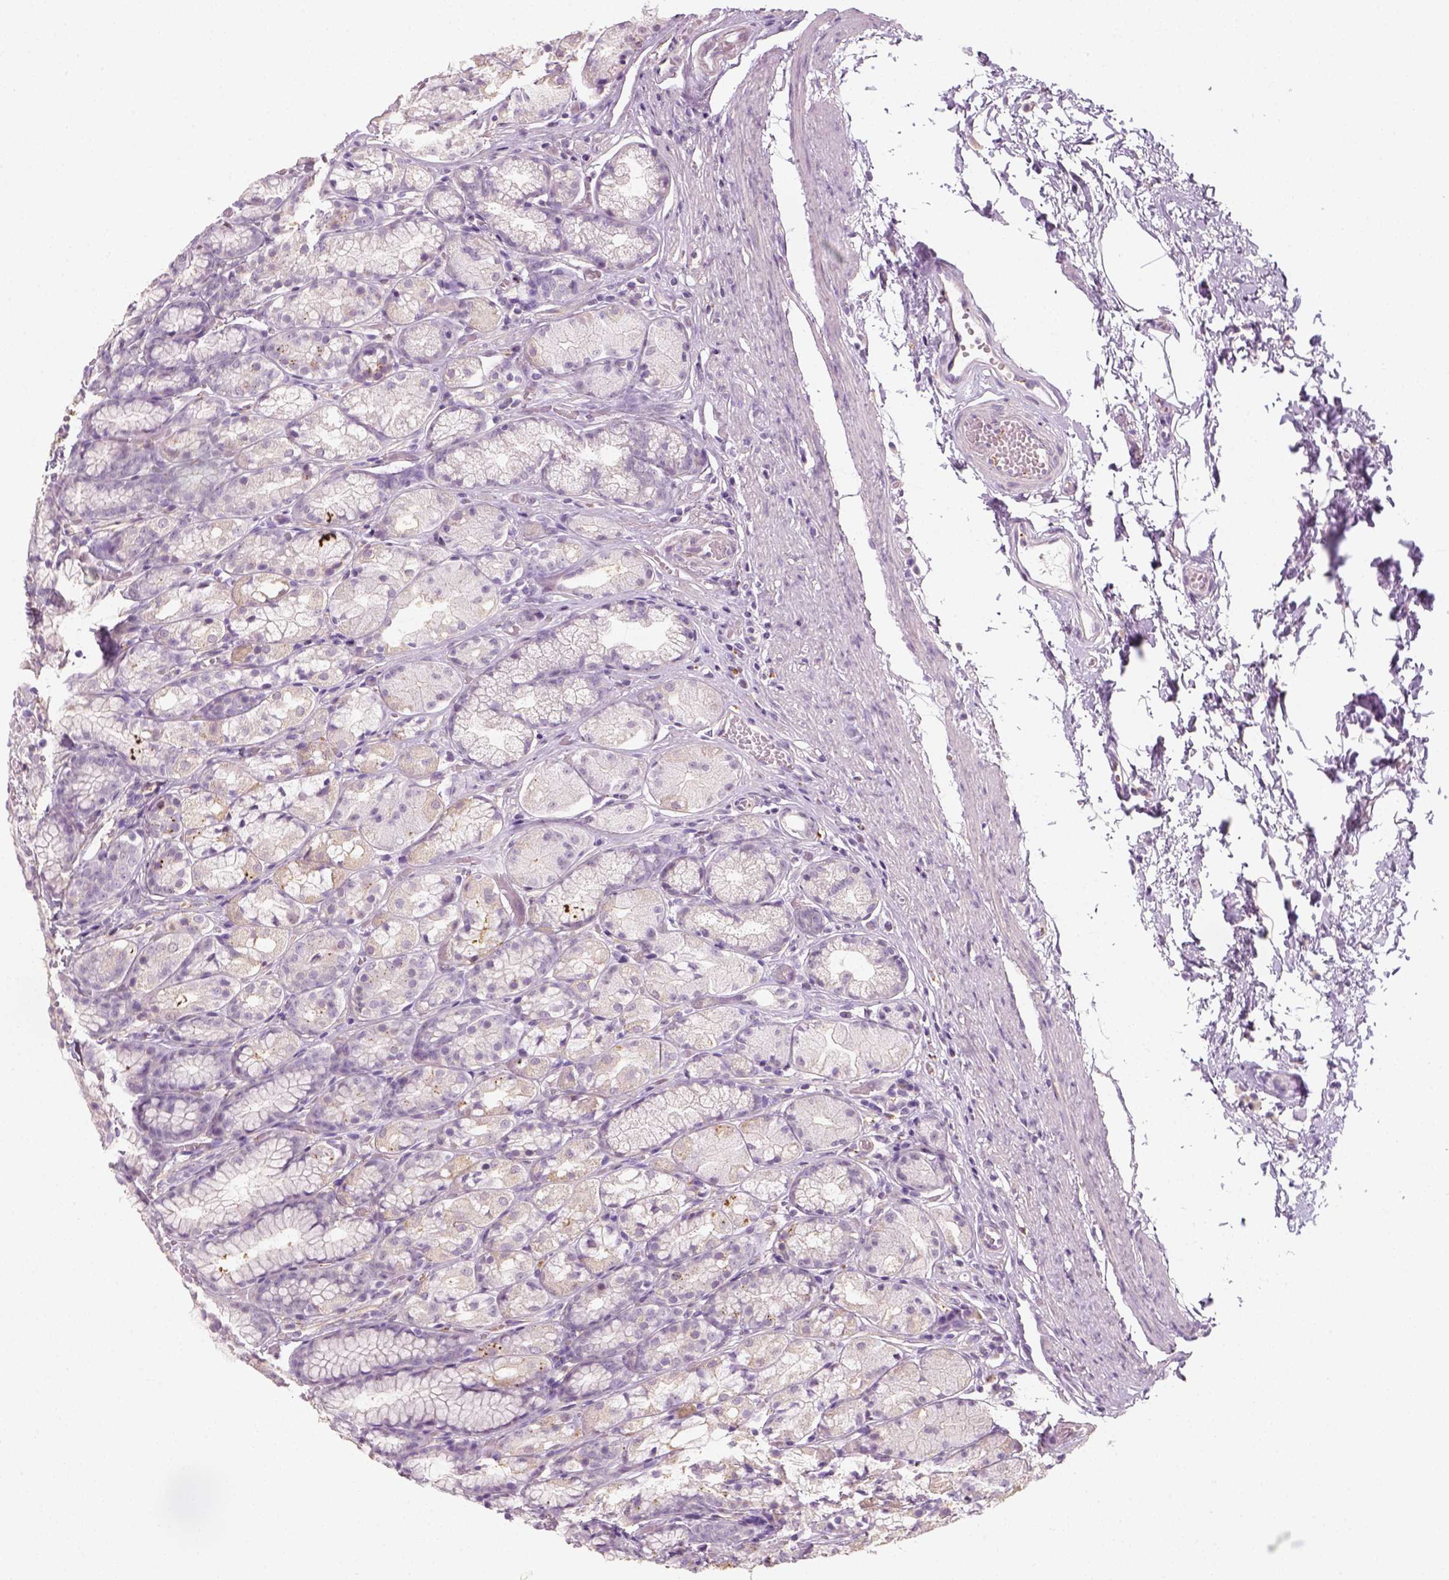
{"staining": {"intensity": "weak", "quantity": "<25%", "location": "cytoplasmic/membranous"}, "tissue": "stomach", "cell_type": "Glandular cells", "image_type": "normal", "snomed": [{"axis": "morphology", "description": "Normal tissue, NOS"}, {"axis": "topography", "description": "Stomach"}], "caption": "DAB (3,3'-diaminobenzidine) immunohistochemical staining of normal human stomach shows no significant positivity in glandular cells. (DAB immunohistochemistry (IHC) visualized using brightfield microscopy, high magnification).", "gene": "FAM163B", "patient": {"sex": "male", "age": 70}}